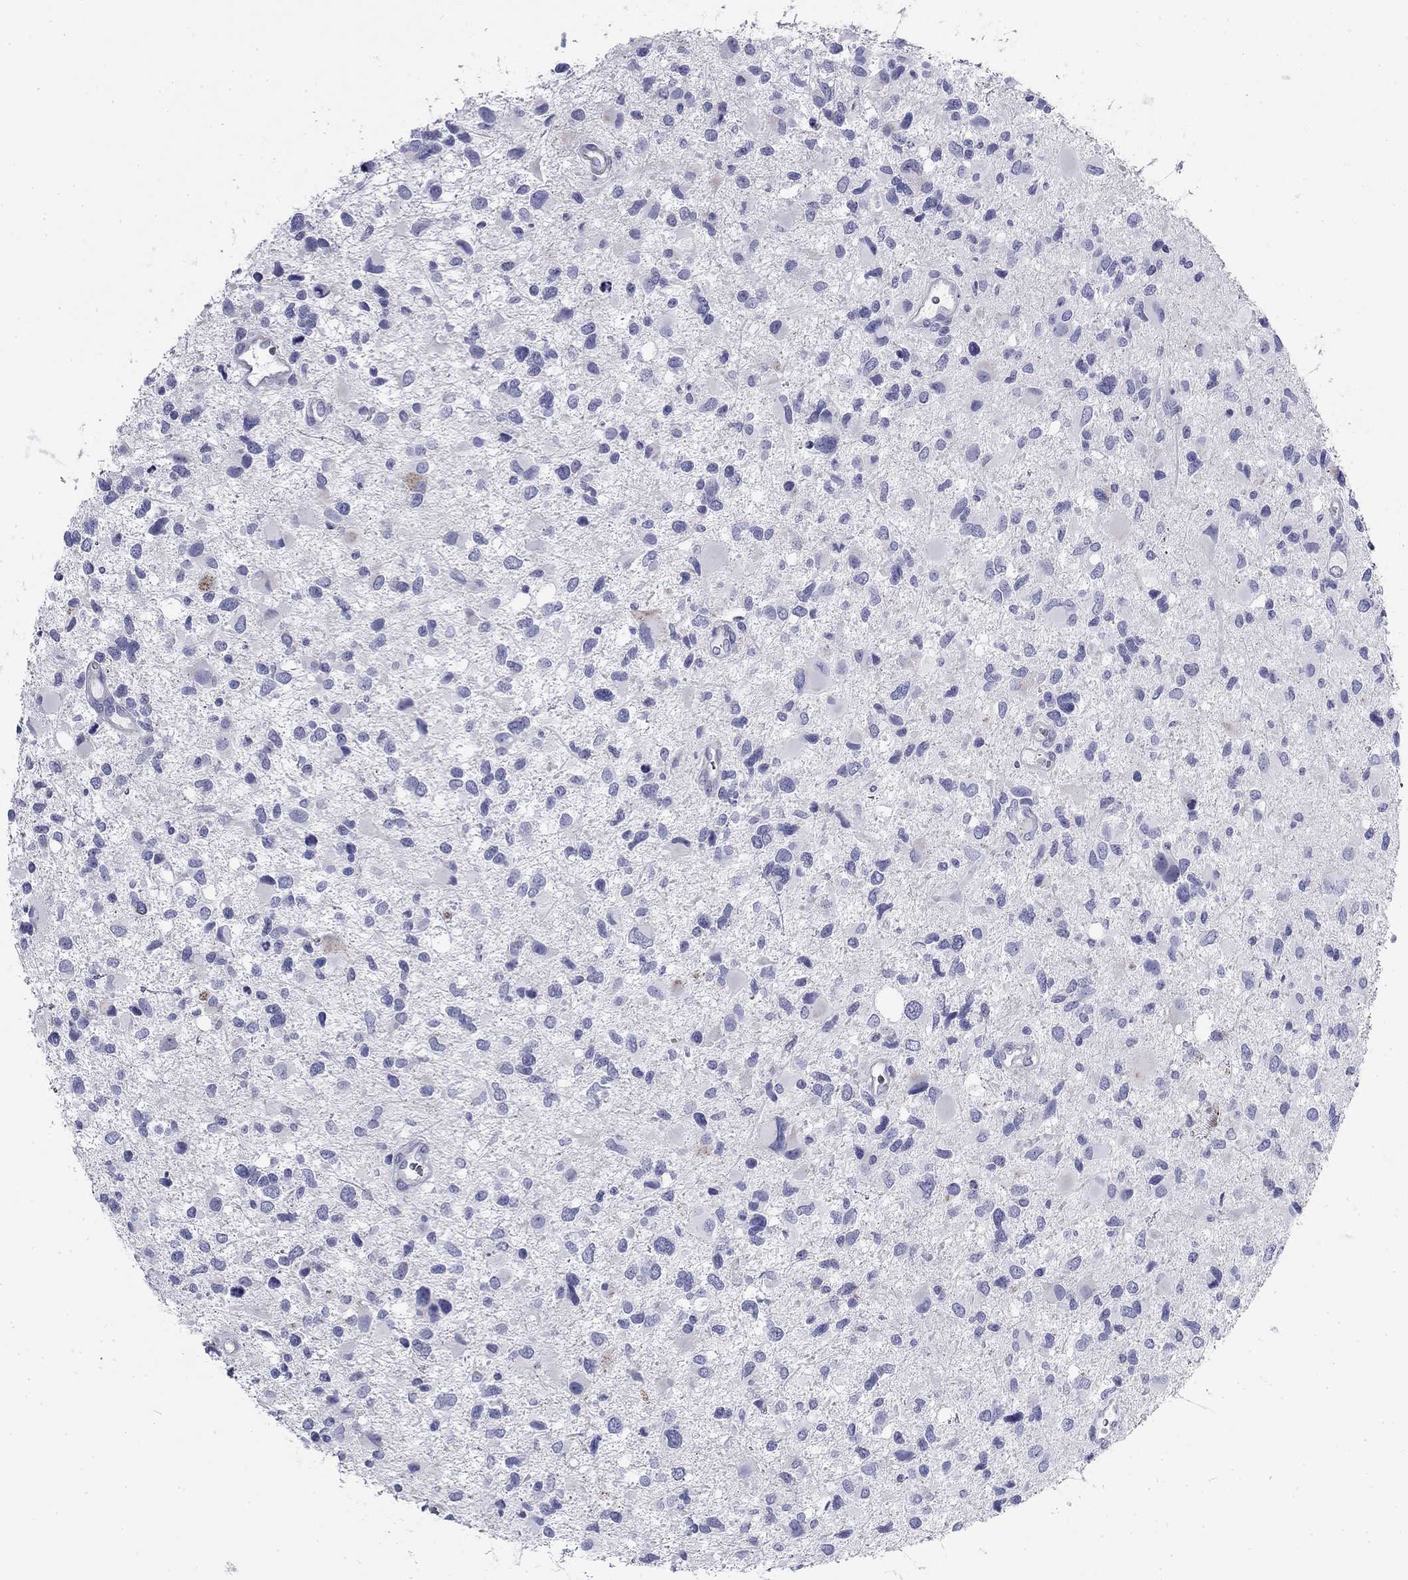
{"staining": {"intensity": "negative", "quantity": "none", "location": "none"}, "tissue": "glioma", "cell_type": "Tumor cells", "image_type": "cancer", "snomed": [{"axis": "morphology", "description": "Glioma, malignant, Low grade"}, {"axis": "topography", "description": "Brain"}], "caption": "Immunohistochemistry (IHC) of human malignant glioma (low-grade) exhibits no expression in tumor cells. Nuclei are stained in blue.", "gene": "ZP2", "patient": {"sex": "female", "age": 32}}